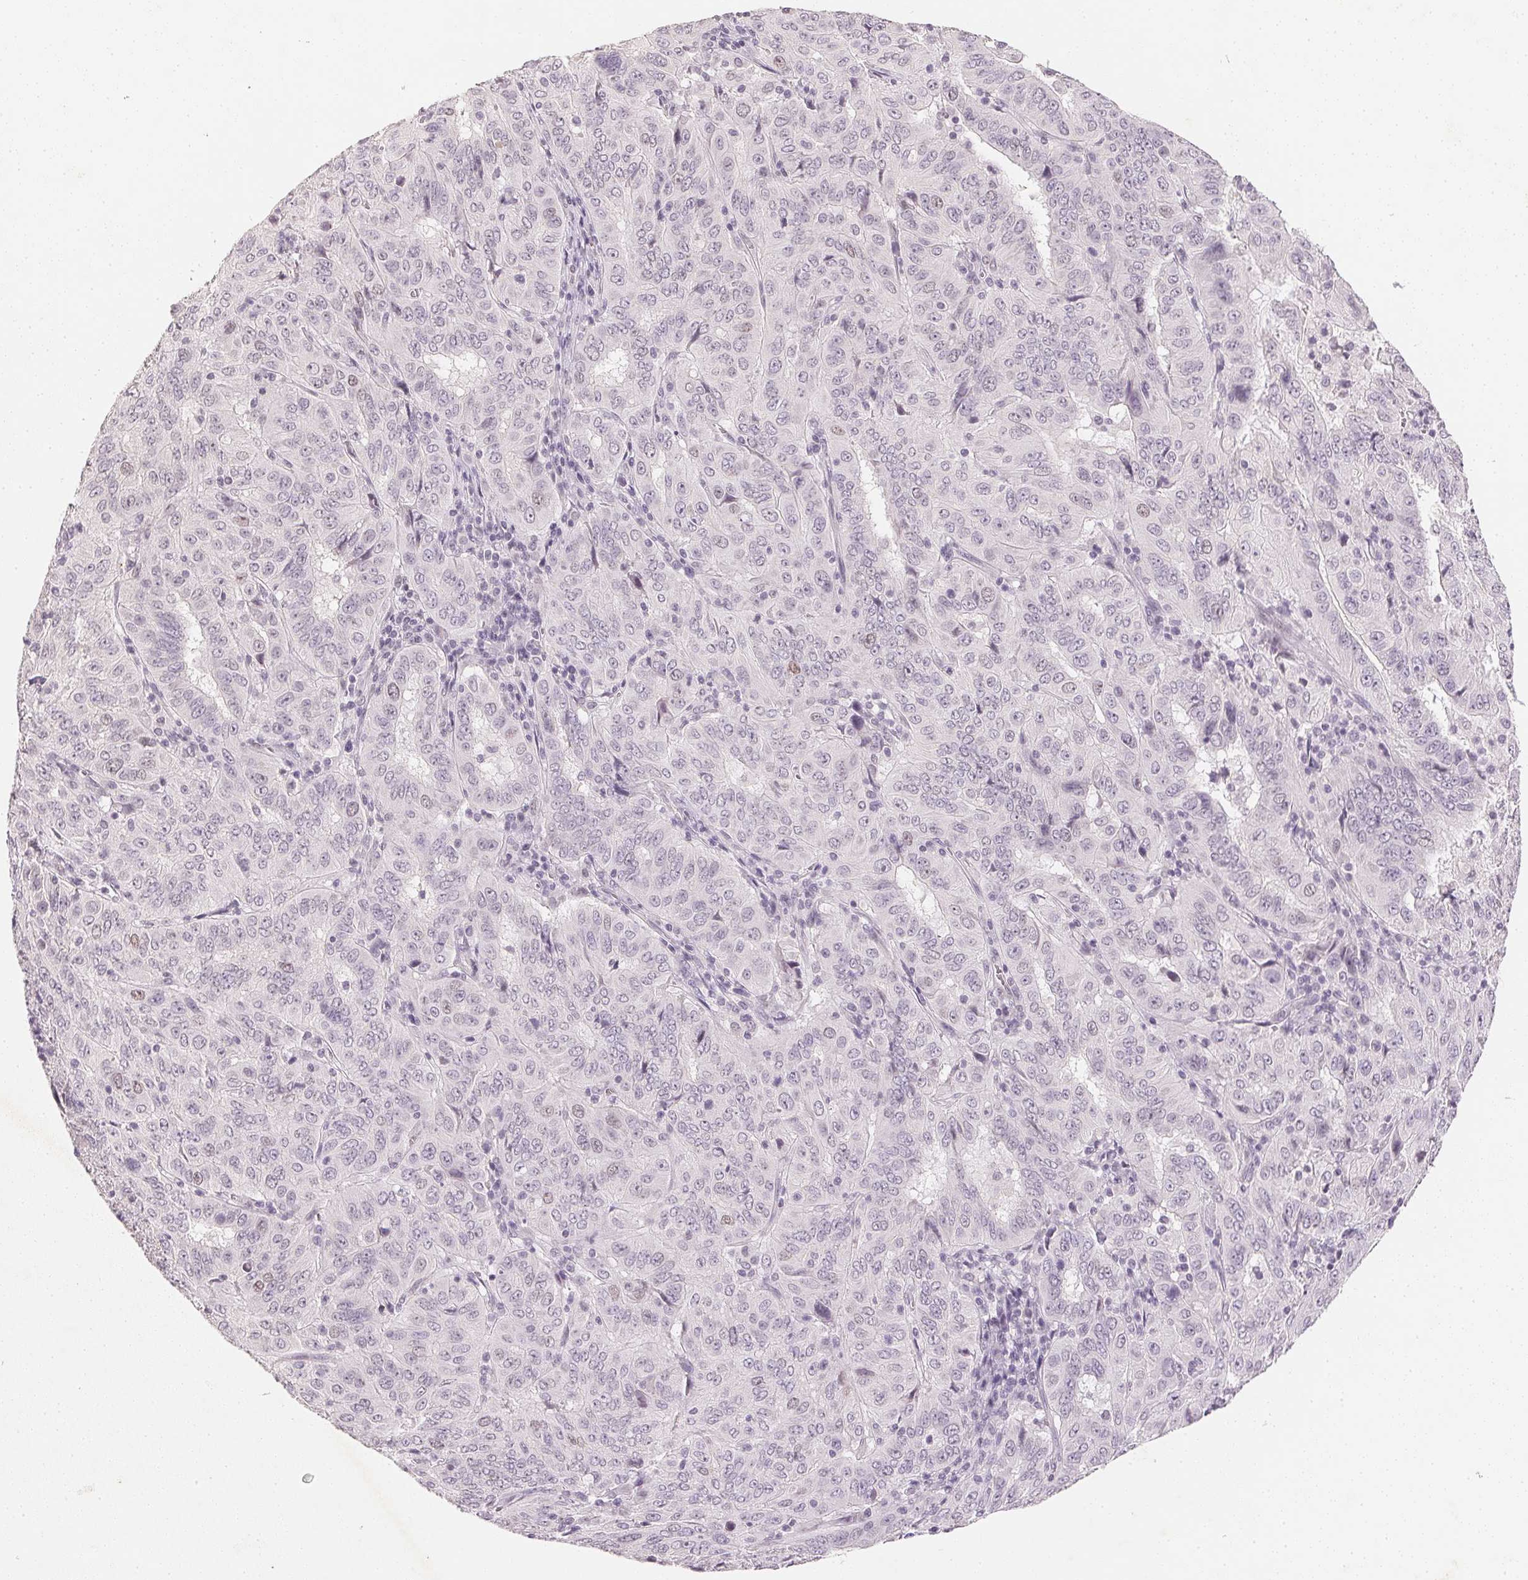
{"staining": {"intensity": "negative", "quantity": "none", "location": "none"}, "tissue": "pancreatic cancer", "cell_type": "Tumor cells", "image_type": "cancer", "snomed": [{"axis": "morphology", "description": "Adenocarcinoma, NOS"}, {"axis": "topography", "description": "Pancreas"}], "caption": "An image of human pancreatic cancer (adenocarcinoma) is negative for staining in tumor cells. (DAB (3,3'-diaminobenzidine) immunohistochemistry, high magnification).", "gene": "SMTN", "patient": {"sex": "male", "age": 63}}